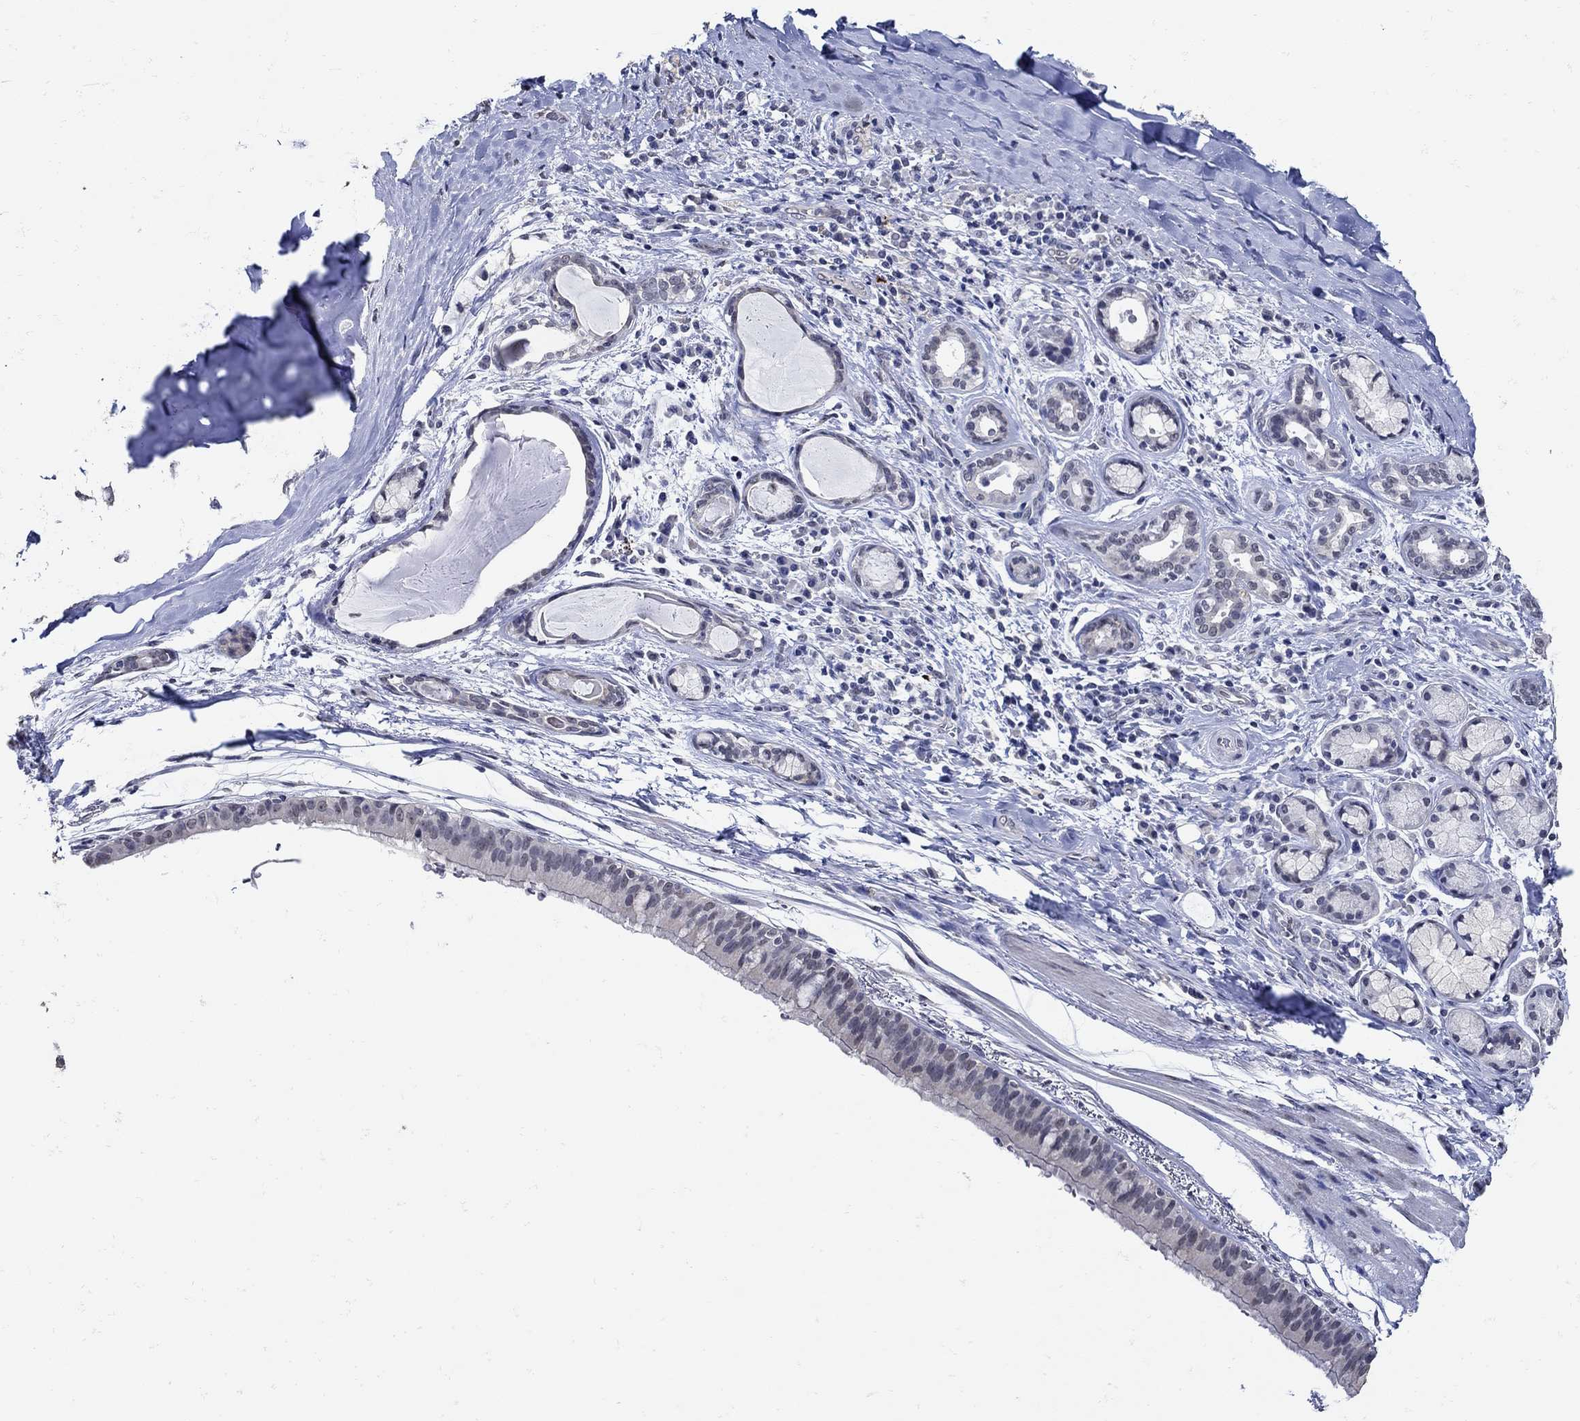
{"staining": {"intensity": "negative", "quantity": "none", "location": "none"}, "tissue": "bronchus", "cell_type": "Respiratory epithelial cells", "image_type": "normal", "snomed": [{"axis": "morphology", "description": "Normal tissue, NOS"}, {"axis": "morphology", "description": "Squamous cell carcinoma, NOS"}, {"axis": "topography", "description": "Bronchus"}, {"axis": "topography", "description": "Lung"}], "caption": "IHC histopathology image of unremarkable bronchus stained for a protein (brown), which demonstrates no expression in respiratory epithelial cells. (DAB (3,3'-diaminobenzidine) IHC, high magnification).", "gene": "KCNN3", "patient": {"sex": "male", "age": 69}}